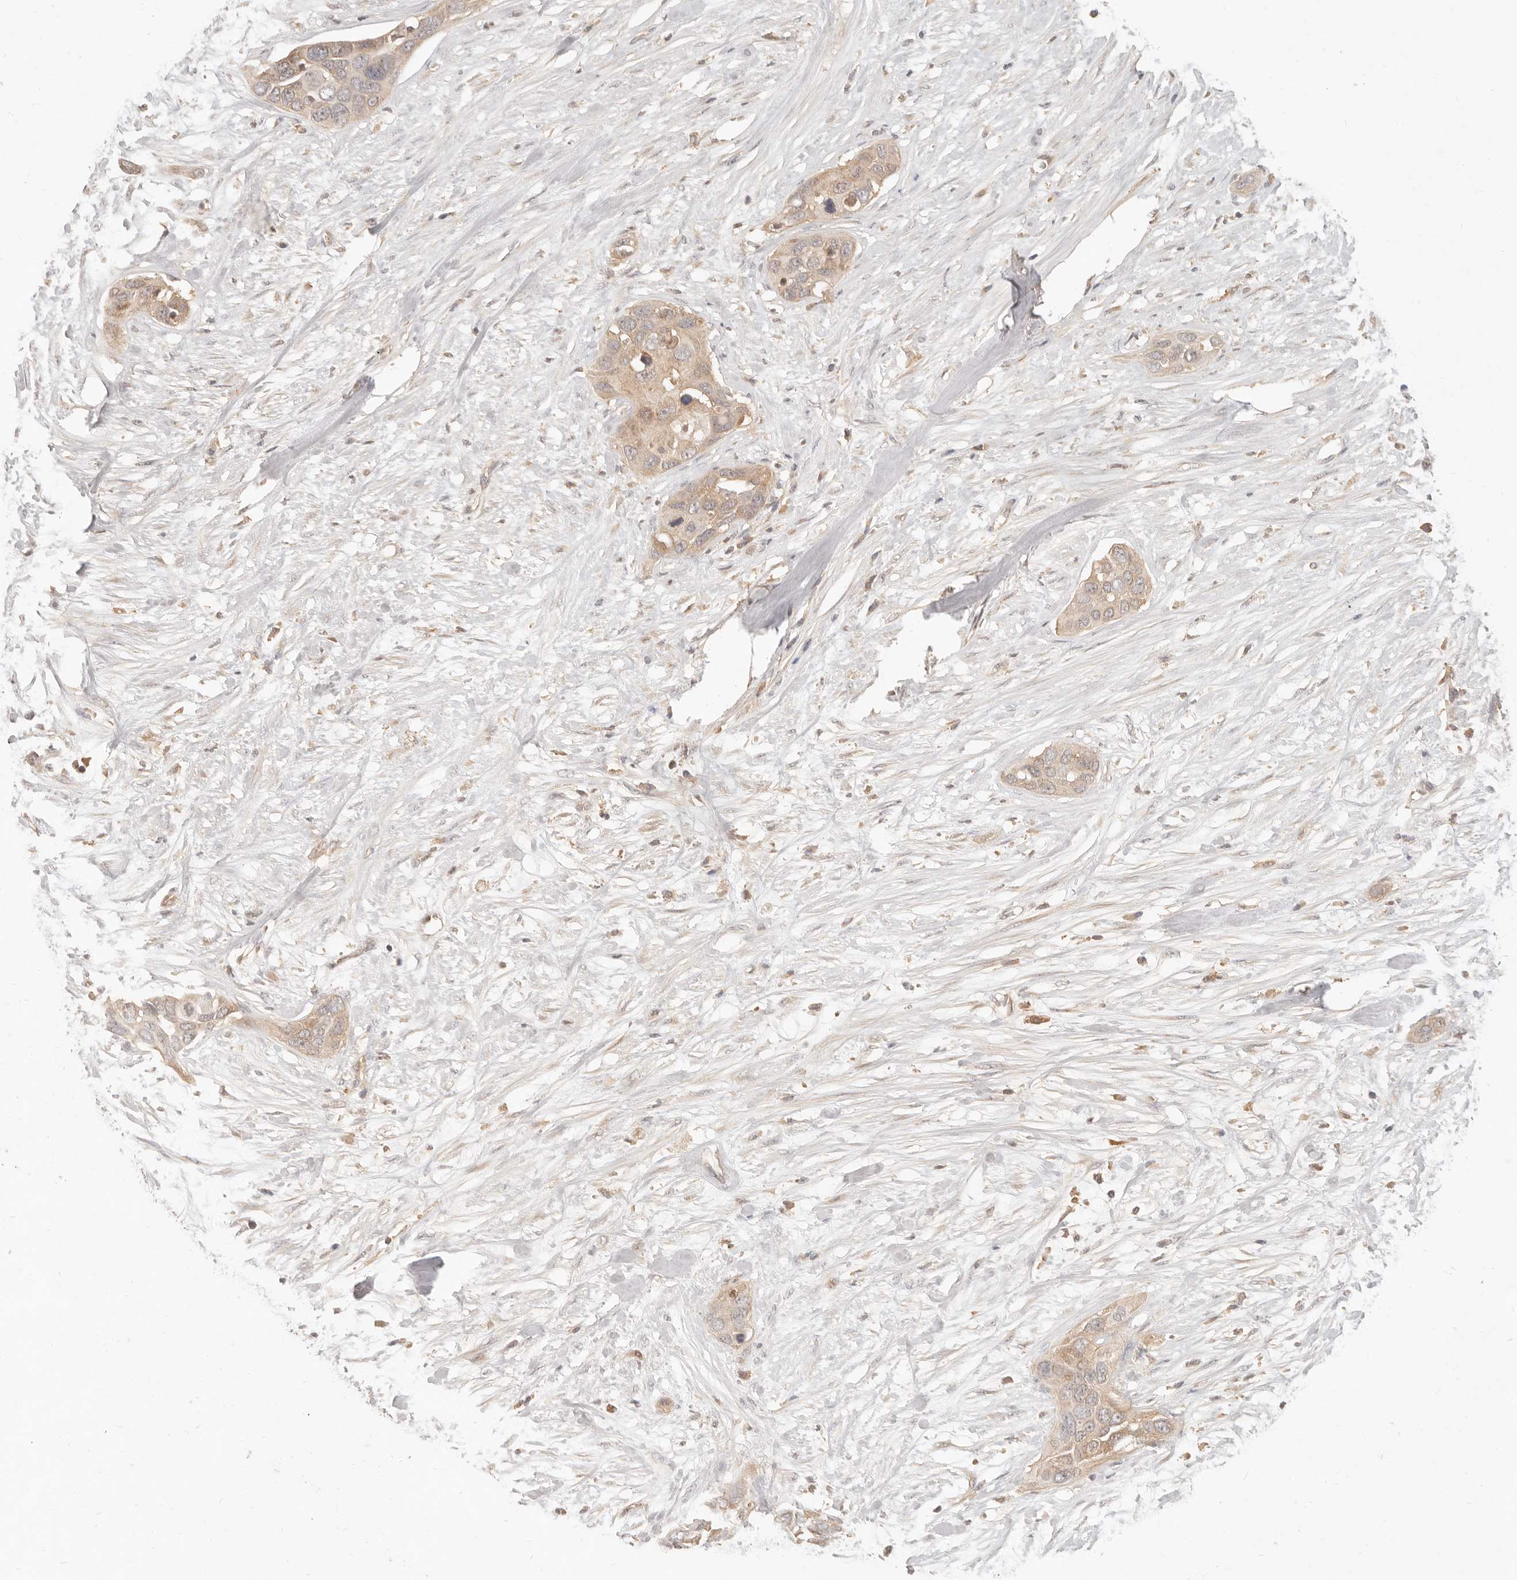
{"staining": {"intensity": "weak", "quantity": ">75%", "location": "cytoplasmic/membranous"}, "tissue": "pancreatic cancer", "cell_type": "Tumor cells", "image_type": "cancer", "snomed": [{"axis": "morphology", "description": "Adenocarcinoma, NOS"}, {"axis": "topography", "description": "Pancreas"}], "caption": "An immunohistochemistry micrograph of tumor tissue is shown. Protein staining in brown highlights weak cytoplasmic/membranous positivity in pancreatic cancer within tumor cells.", "gene": "NECAP2", "patient": {"sex": "female", "age": 60}}